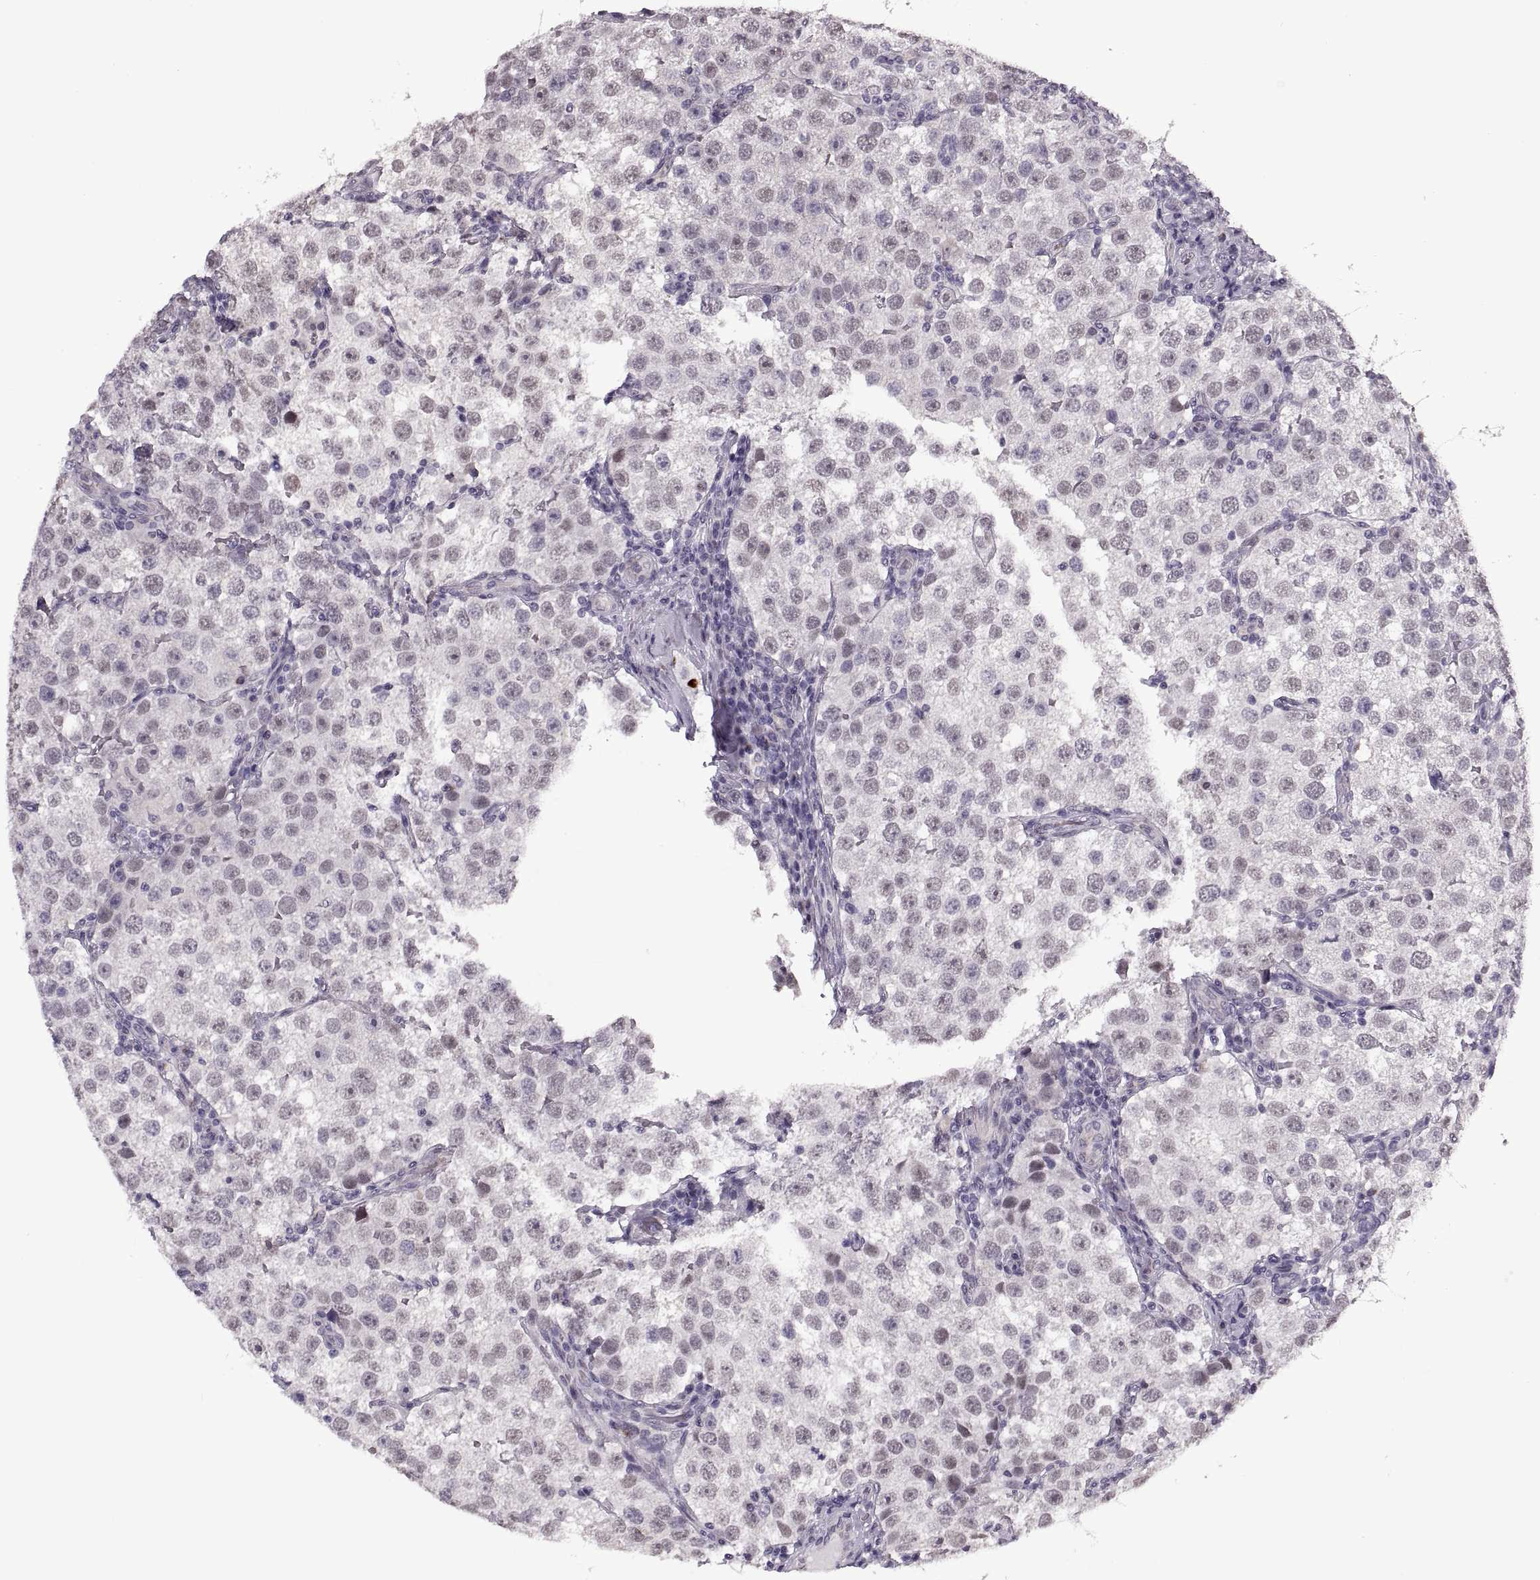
{"staining": {"intensity": "weak", "quantity": "<25%", "location": "nuclear"}, "tissue": "testis cancer", "cell_type": "Tumor cells", "image_type": "cancer", "snomed": [{"axis": "morphology", "description": "Seminoma, NOS"}, {"axis": "topography", "description": "Testis"}], "caption": "Immunohistochemistry micrograph of seminoma (testis) stained for a protein (brown), which displays no expression in tumor cells. The staining is performed using DAB (3,3'-diaminobenzidine) brown chromogen with nuclei counter-stained in using hematoxylin.", "gene": "PRSS37", "patient": {"sex": "male", "age": 37}}